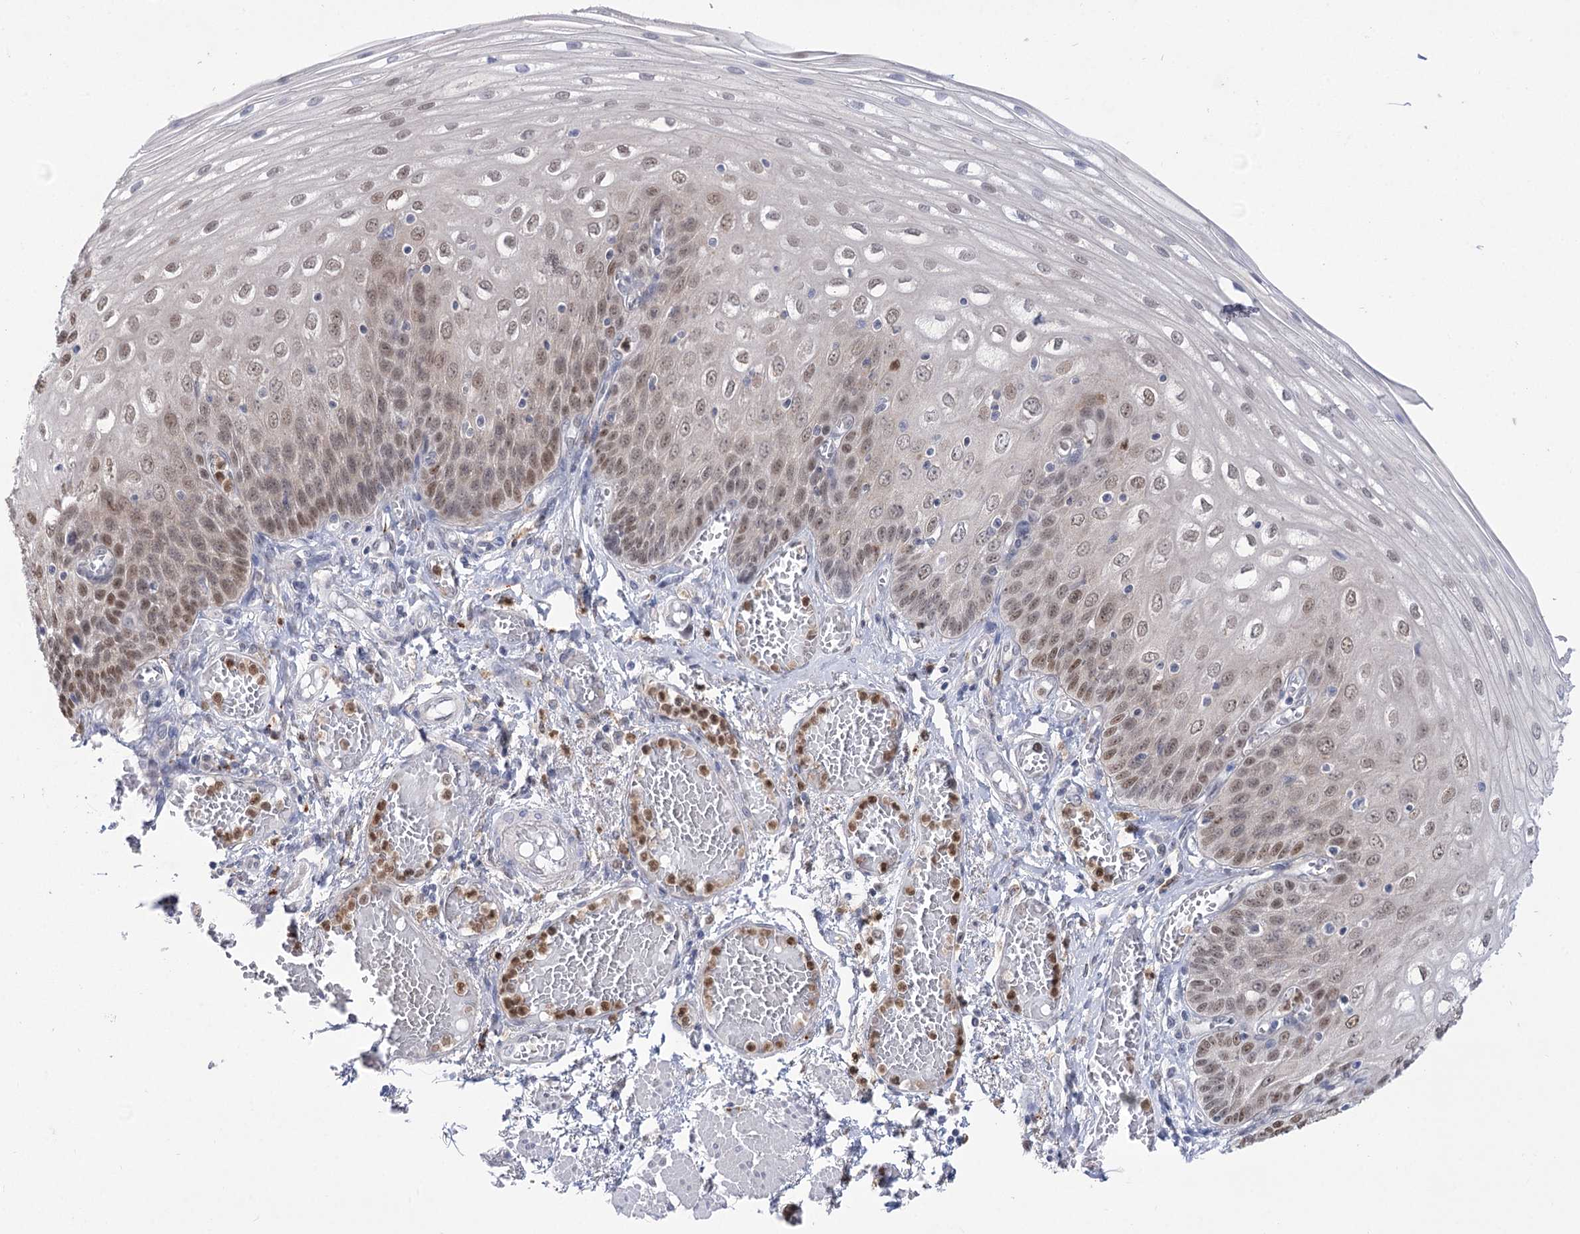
{"staining": {"intensity": "moderate", "quantity": ">75%", "location": "nuclear"}, "tissue": "esophagus", "cell_type": "Squamous epithelial cells", "image_type": "normal", "snomed": [{"axis": "morphology", "description": "Normal tissue, NOS"}, {"axis": "topography", "description": "Esophagus"}], "caption": "The micrograph reveals staining of benign esophagus, revealing moderate nuclear protein staining (brown color) within squamous epithelial cells.", "gene": "SIAE", "patient": {"sex": "male", "age": 81}}